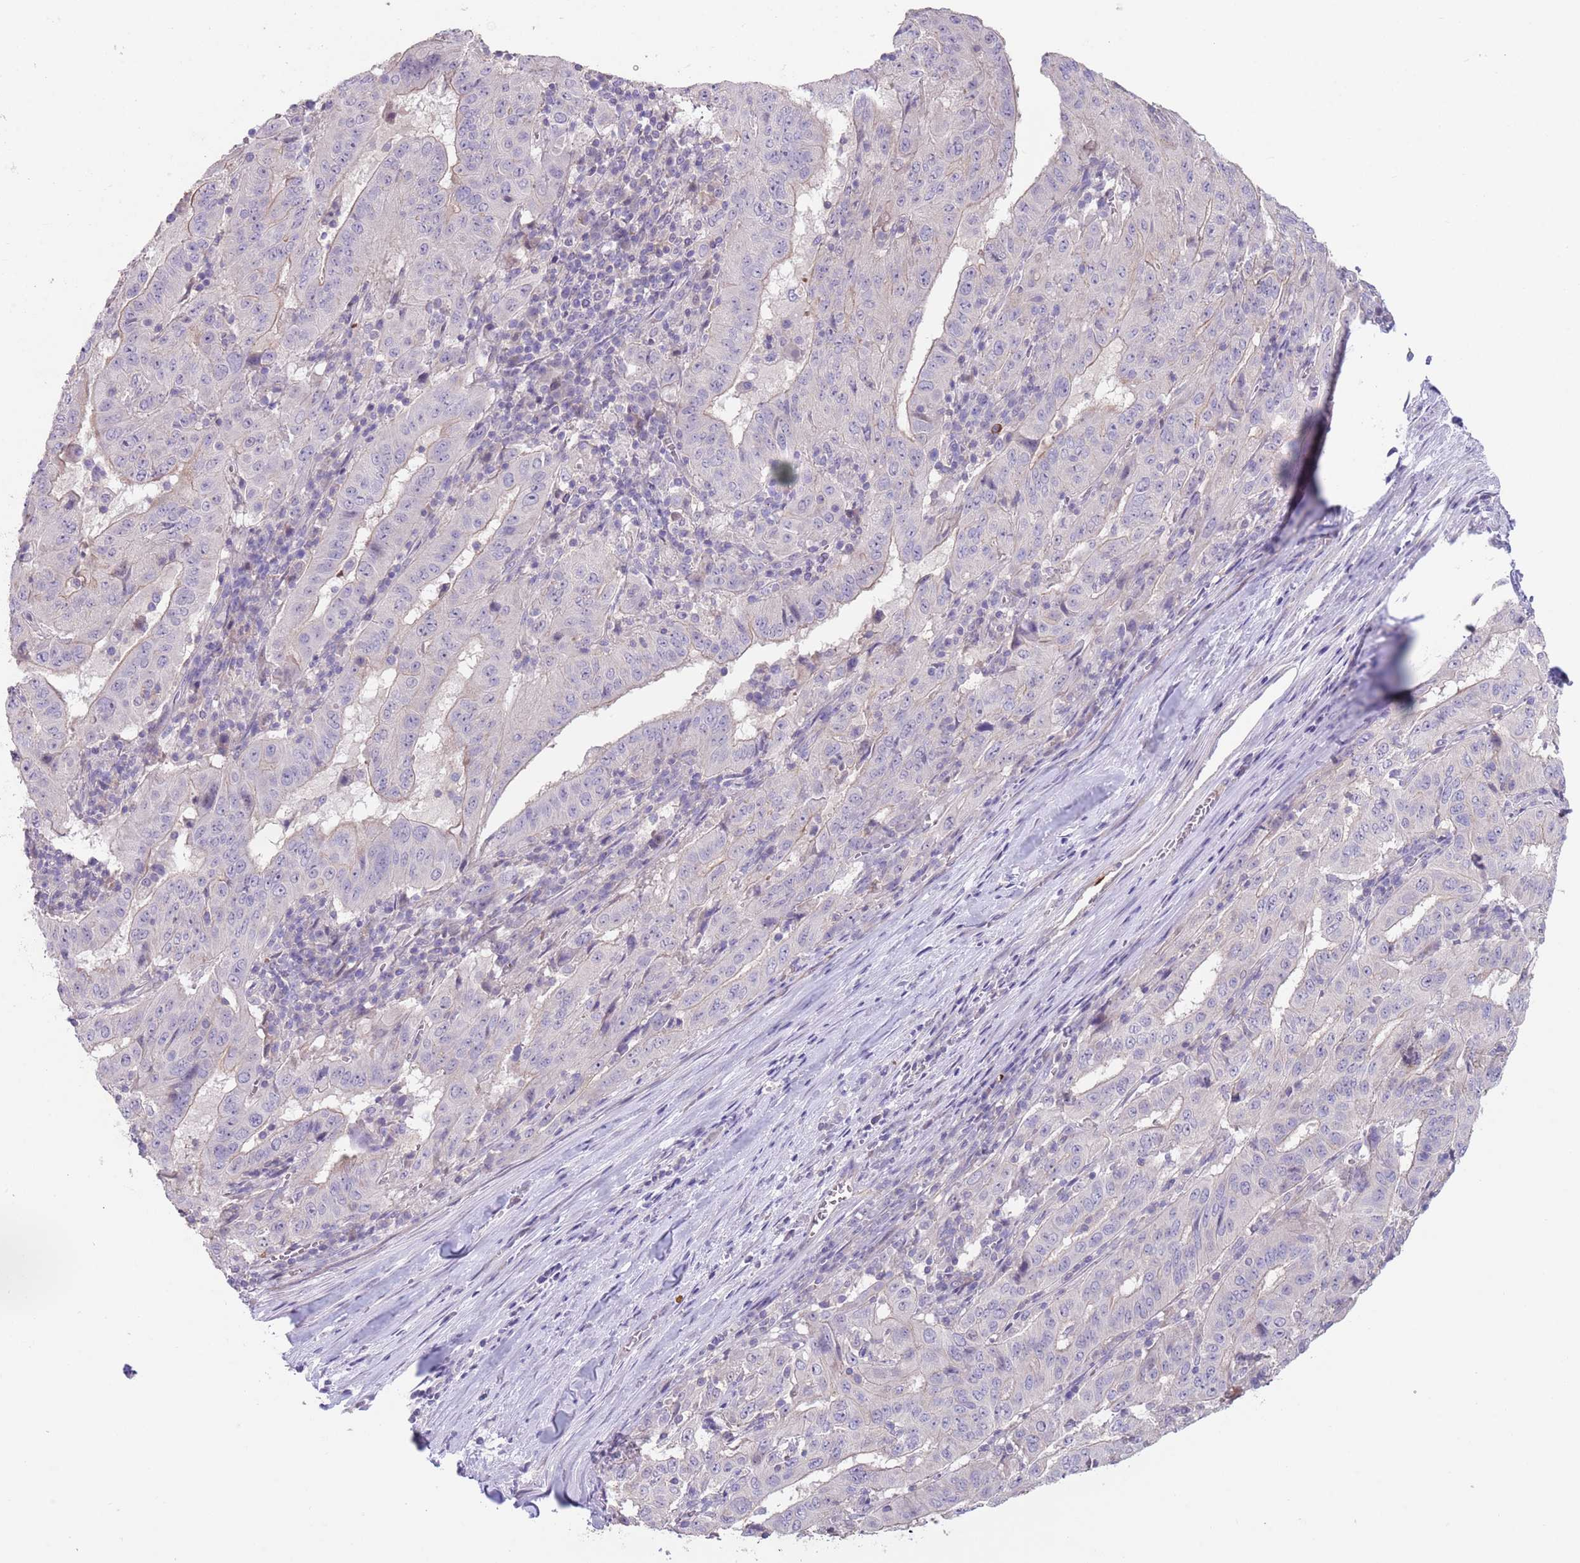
{"staining": {"intensity": "negative", "quantity": "none", "location": "none"}, "tissue": "pancreatic cancer", "cell_type": "Tumor cells", "image_type": "cancer", "snomed": [{"axis": "morphology", "description": "Adenocarcinoma, NOS"}, {"axis": "topography", "description": "Pancreas"}], "caption": "Immunohistochemistry of adenocarcinoma (pancreatic) displays no staining in tumor cells.", "gene": "ZNF14", "patient": {"sex": "male", "age": 63}}